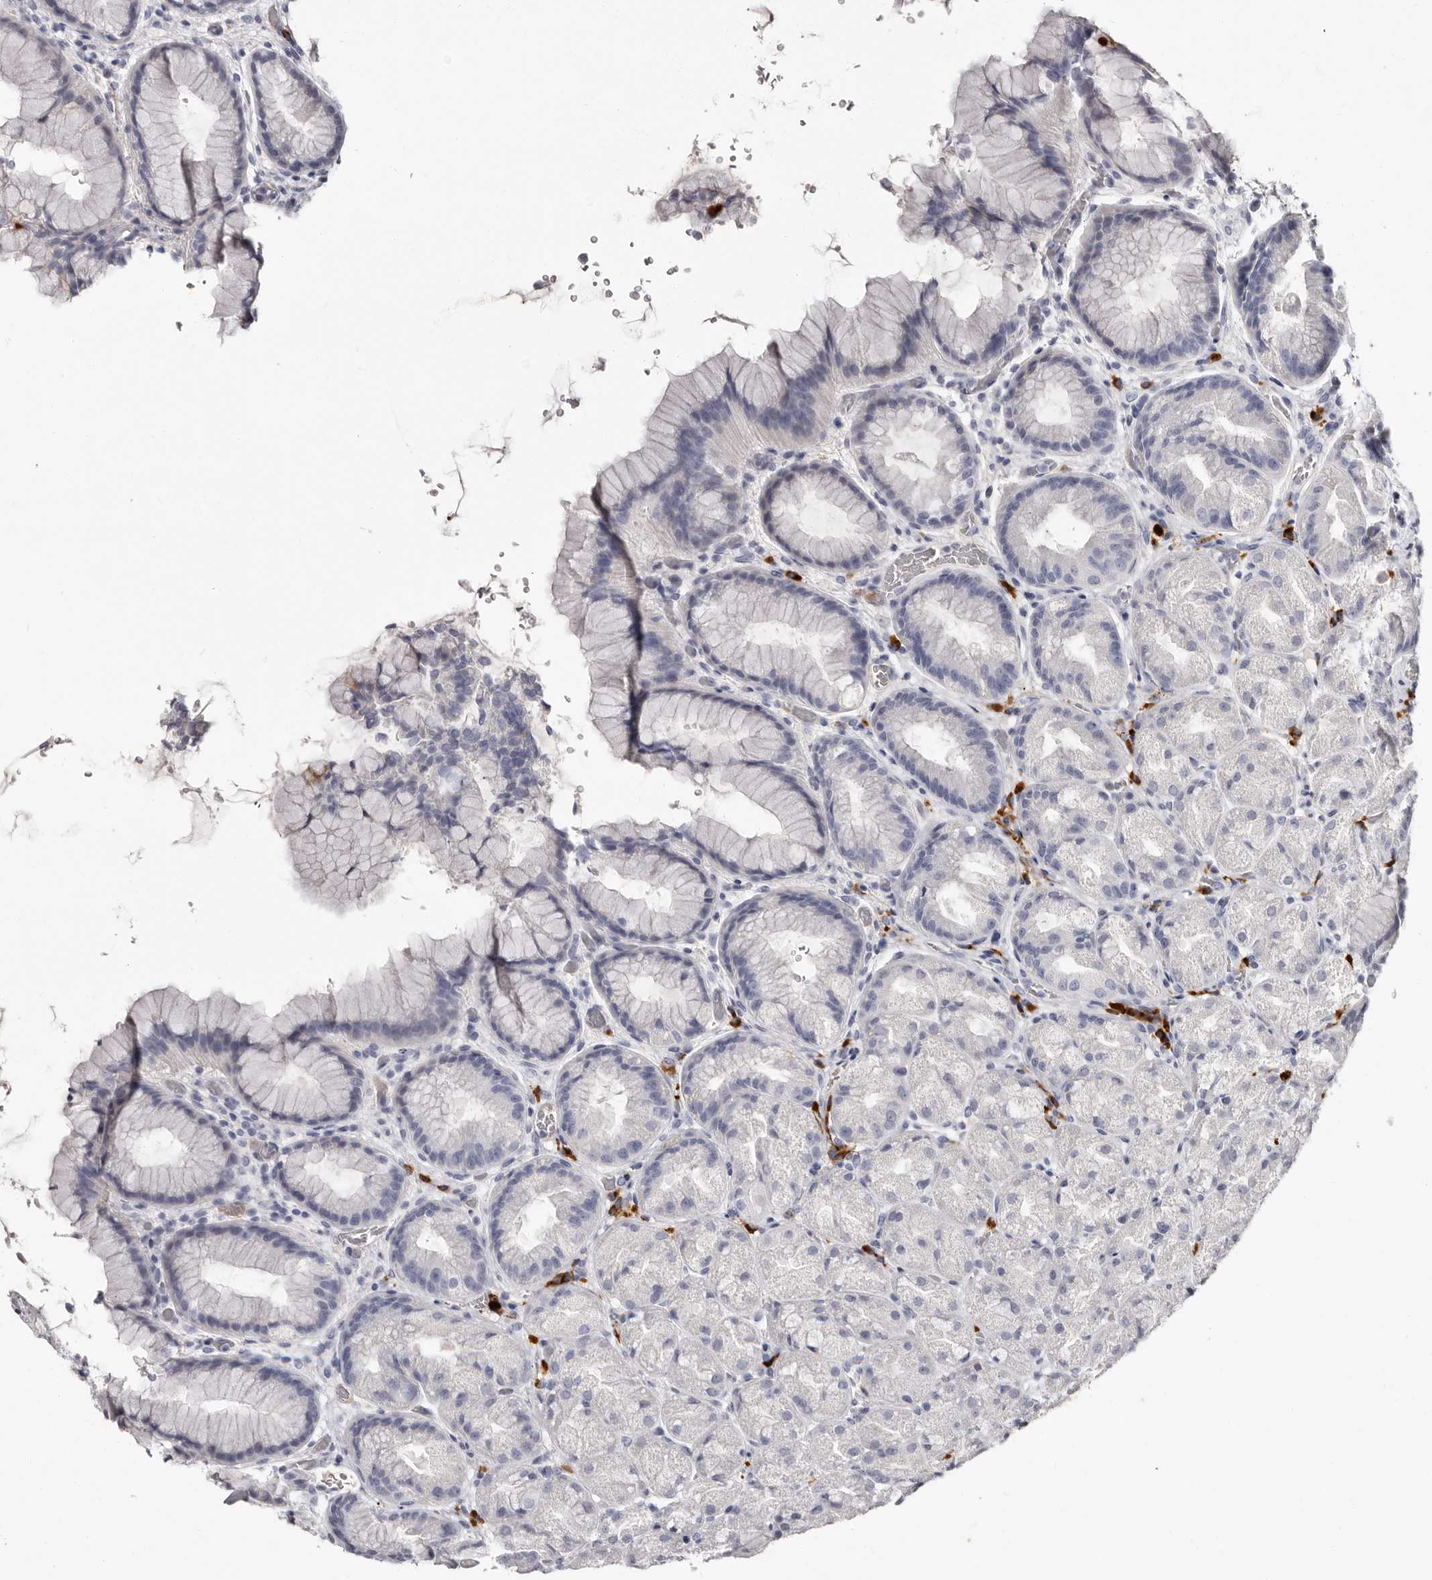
{"staining": {"intensity": "negative", "quantity": "none", "location": "none"}, "tissue": "stomach", "cell_type": "Glandular cells", "image_type": "normal", "snomed": [{"axis": "morphology", "description": "Normal tissue, NOS"}, {"axis": "topography", "description": "Stomach, upper"}, {"axis": "topography", "description": "Stomach"}], "caption": "Immunohistochemistry (IHC) photomicrograph of benign stomach stained for a protein (brown), which demonstrates no staining in glandular cells.", "gene": "TBC1D22B", "patient": {"sex": "male", "age": 48}}